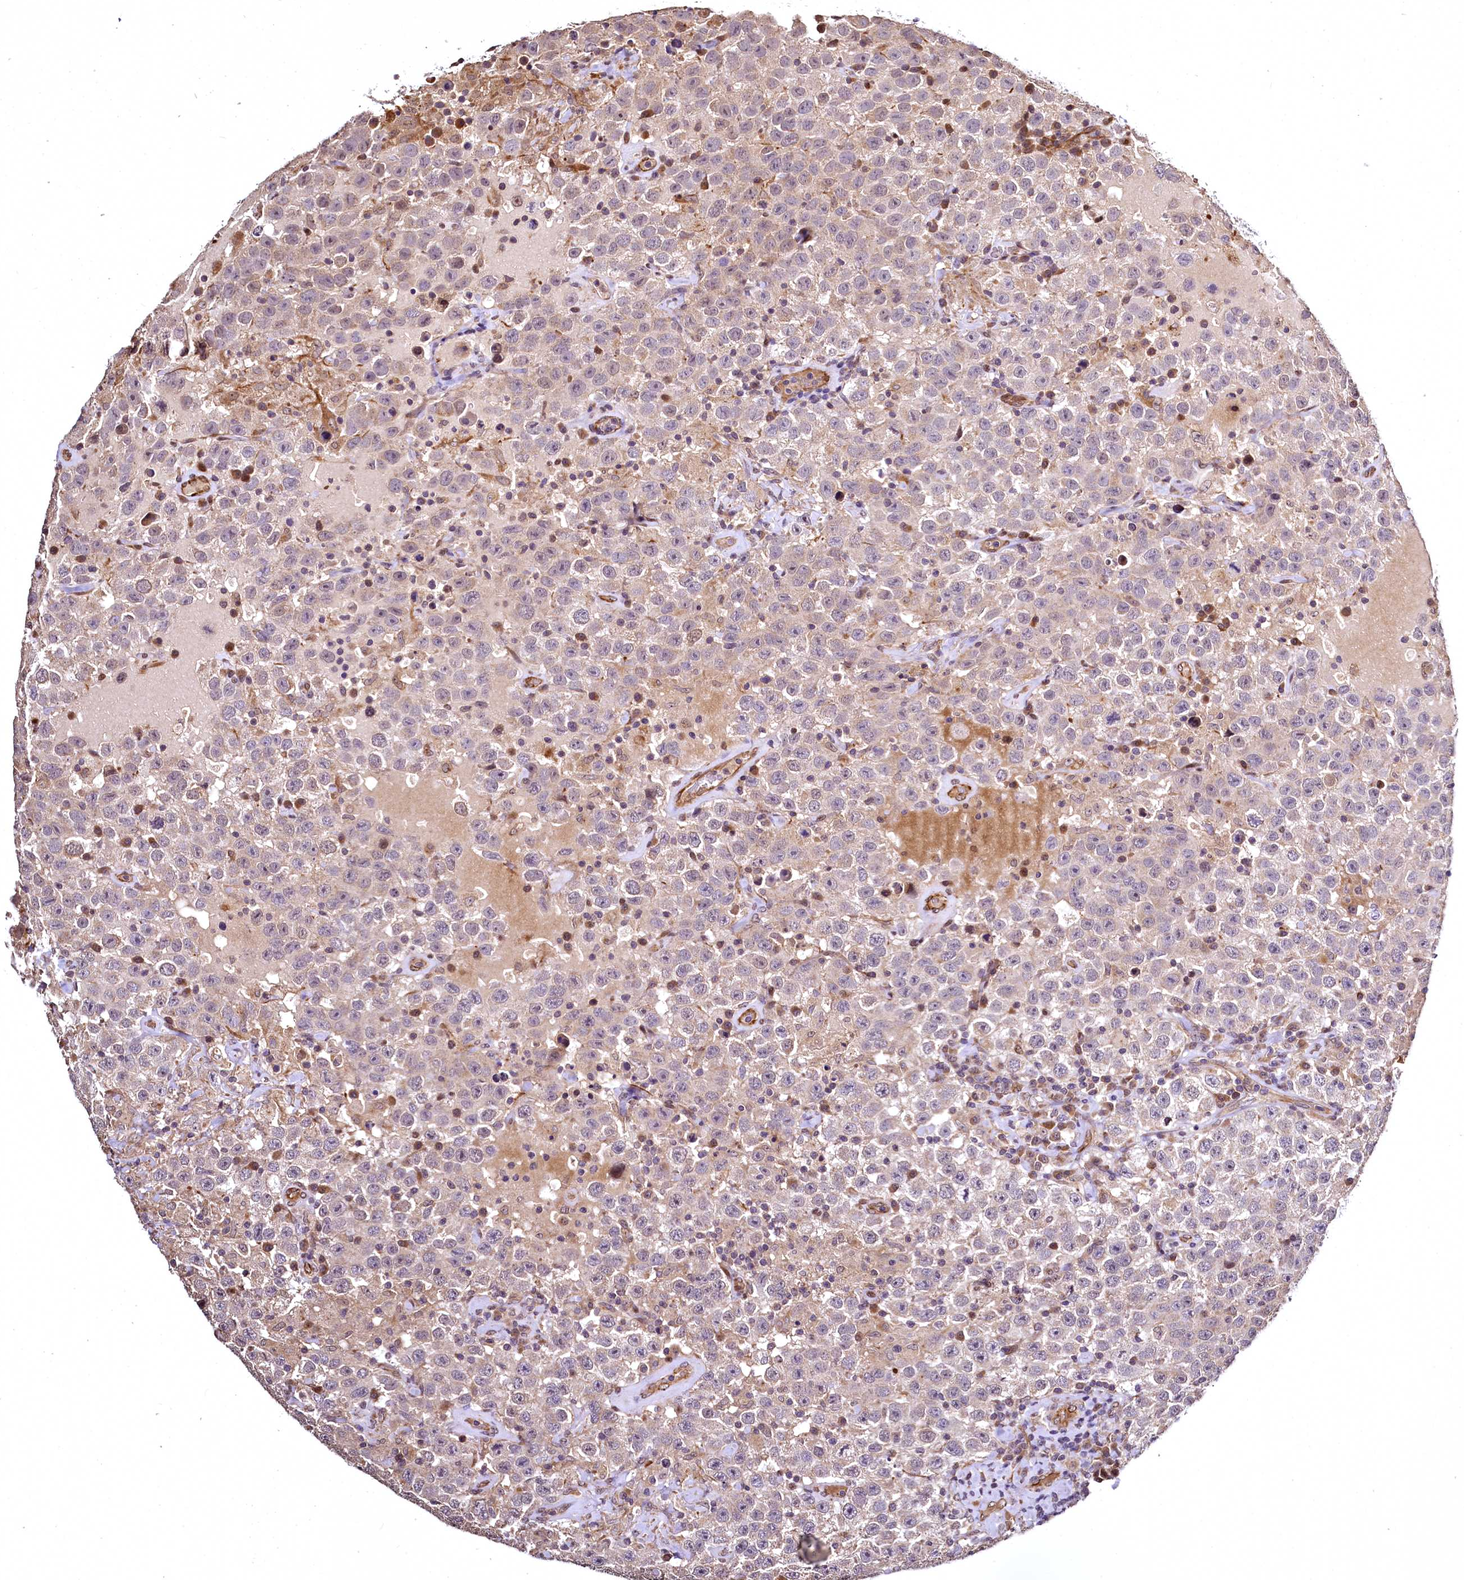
{"staining": {"intensity": "negative", "quantity": "none", "location": "none"}, "tissue": "testis cancer", "cell_type": "Tumor cells", "image_type": "cancer", "snomed": [{"axis": "morphology", "description": "Seminoma, NOS"}, {"axis": "topography", "description": "Testis"}], "caption": "High power microscopy histopathology image of an immunohistochemistry histopathology image of seminoma (testis), revealing no significant positivity in tumor cells.", "gene": "TBCEL", "patient": {"sex": "male", "age": 41}}